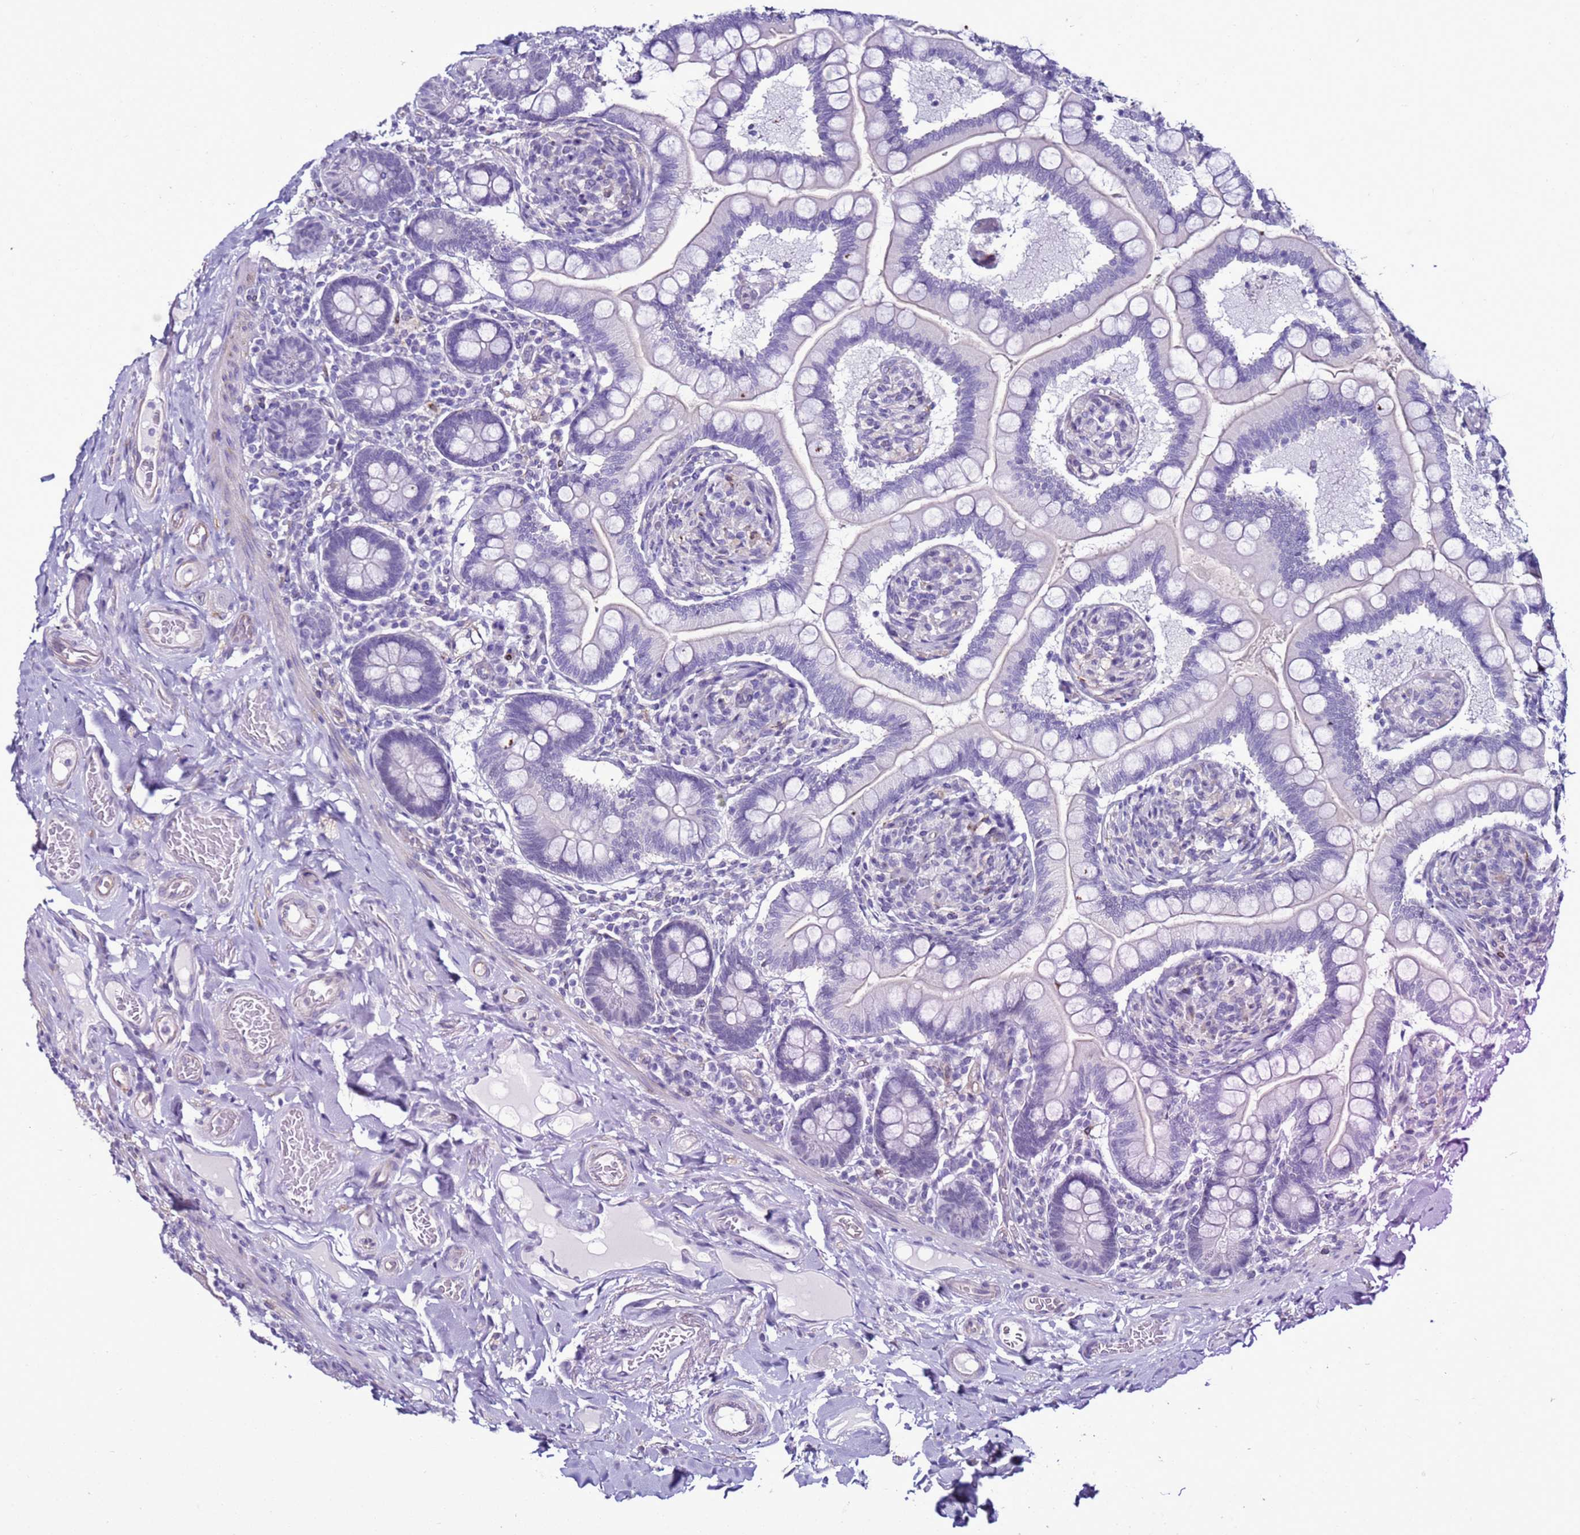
{"staining": {"intensity": "negative", "quantity": "none", "location": "none"}, "tissue": "small intestine", "cell_type": "Glandular cells", "image_type": "normal", "snomed": [{"axis": "morphology", "description": "Normal tissue, NOS"}, {"axis": "topography", "description": "Small intestine"}], "caption": "The immunohistochemistry (IHC) image has no significant staining in glandular cells of small intestine.", "gene": "LRRC10B", "patient": {"sex": "female", "age": 64}}